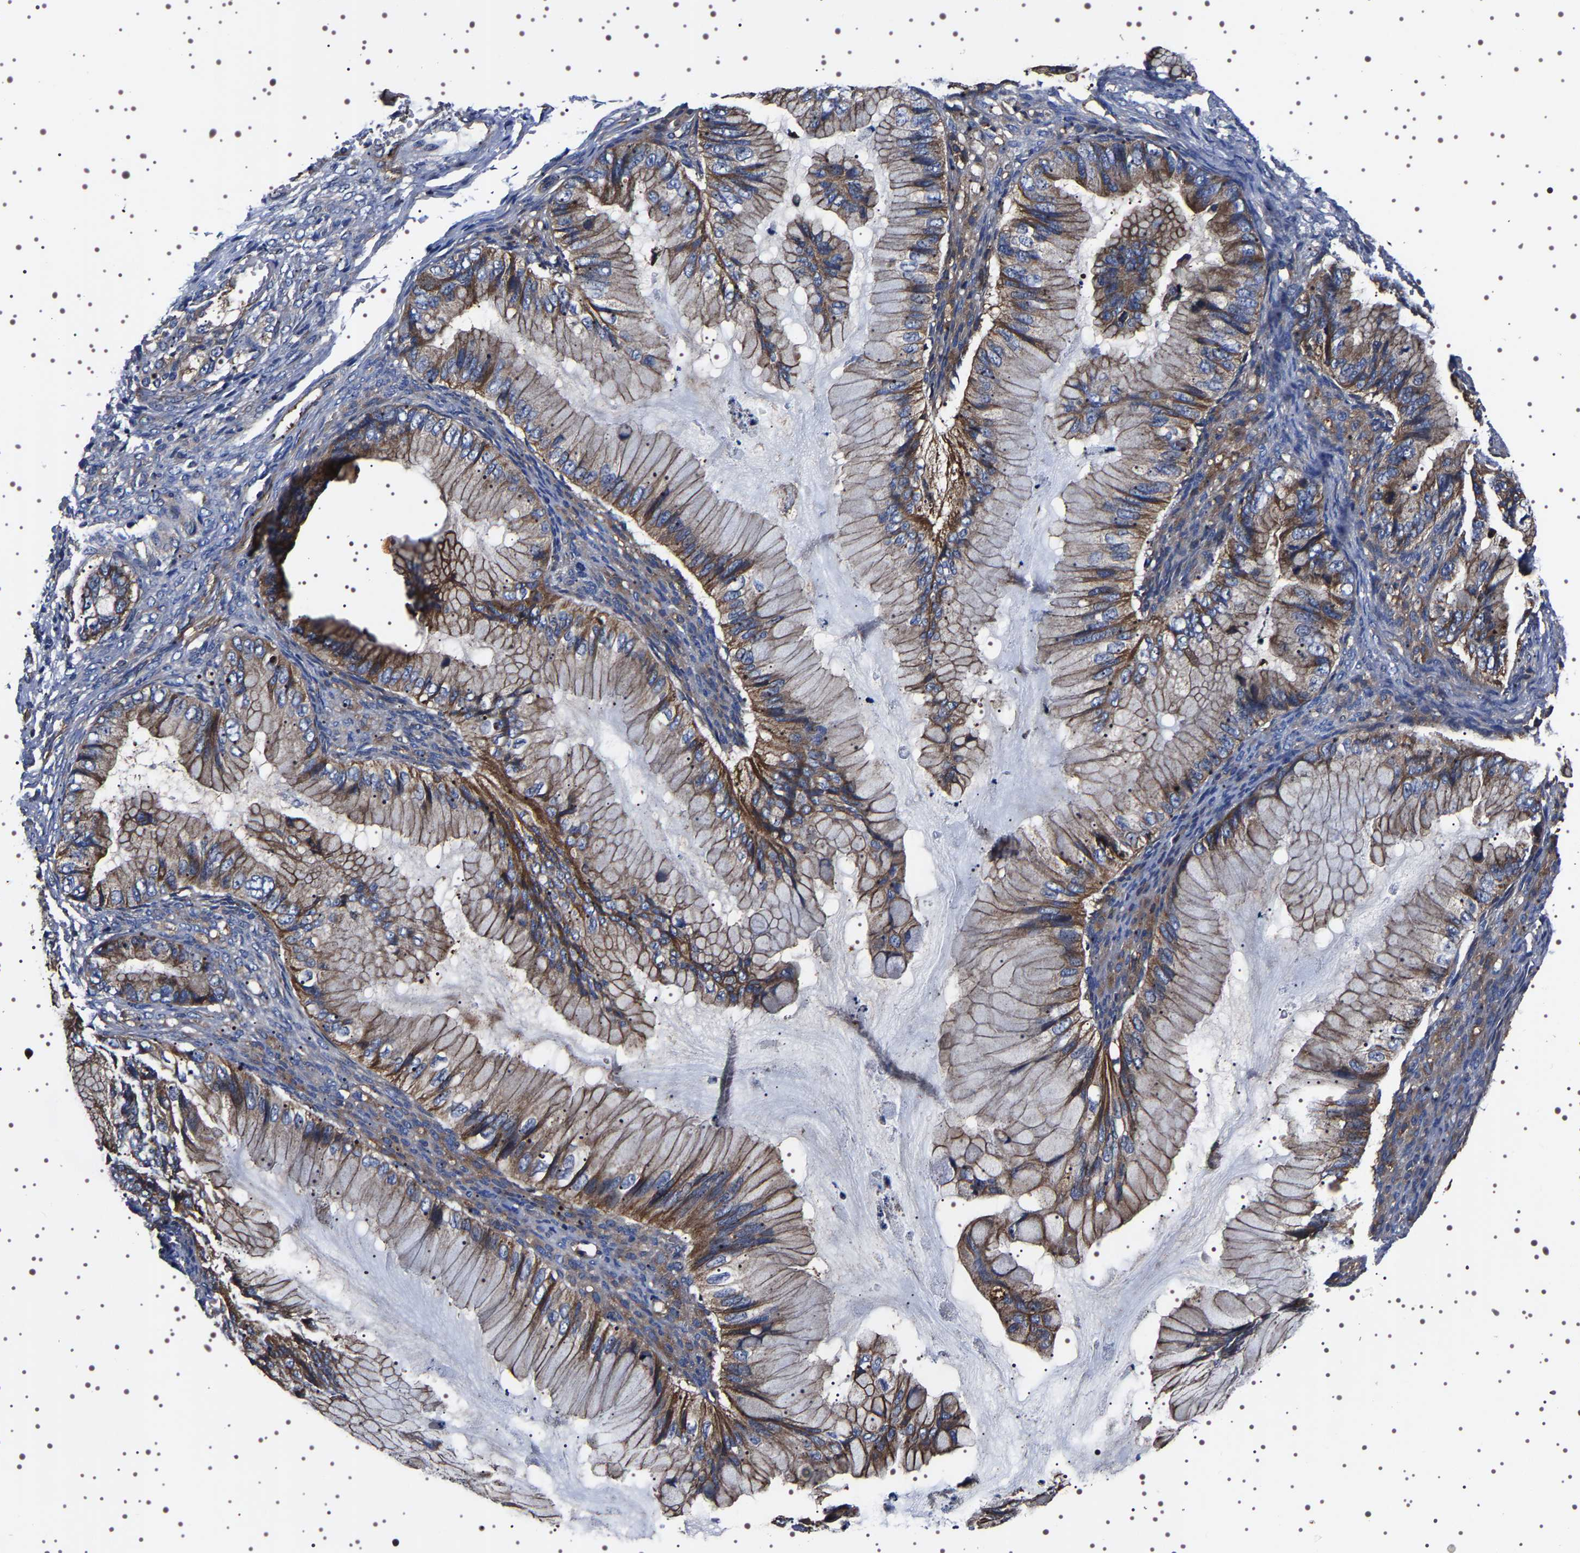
{"staining": {"intensity": "moderate", "quantity": ">75%", "location": "cytoplasmic/membranous"}, "tissue": "ovarian cancer", "cell_type": "Tumor cells", "image_type": "cancer", "snomed": [{"axis": "morphology", "description": "Cystadenocarcinoma, mucinous, NOS"}, {"axis": "topography", "description": "Ovary"}], "caption": "A brown stain labels moderate cytoplasmic/membranous positivity of a protein in human mucinous cystadenocarcinoma (ovarian) tumor cells.", "gene": "WDR1", "patient": {"sex": "female", "age": 36}}